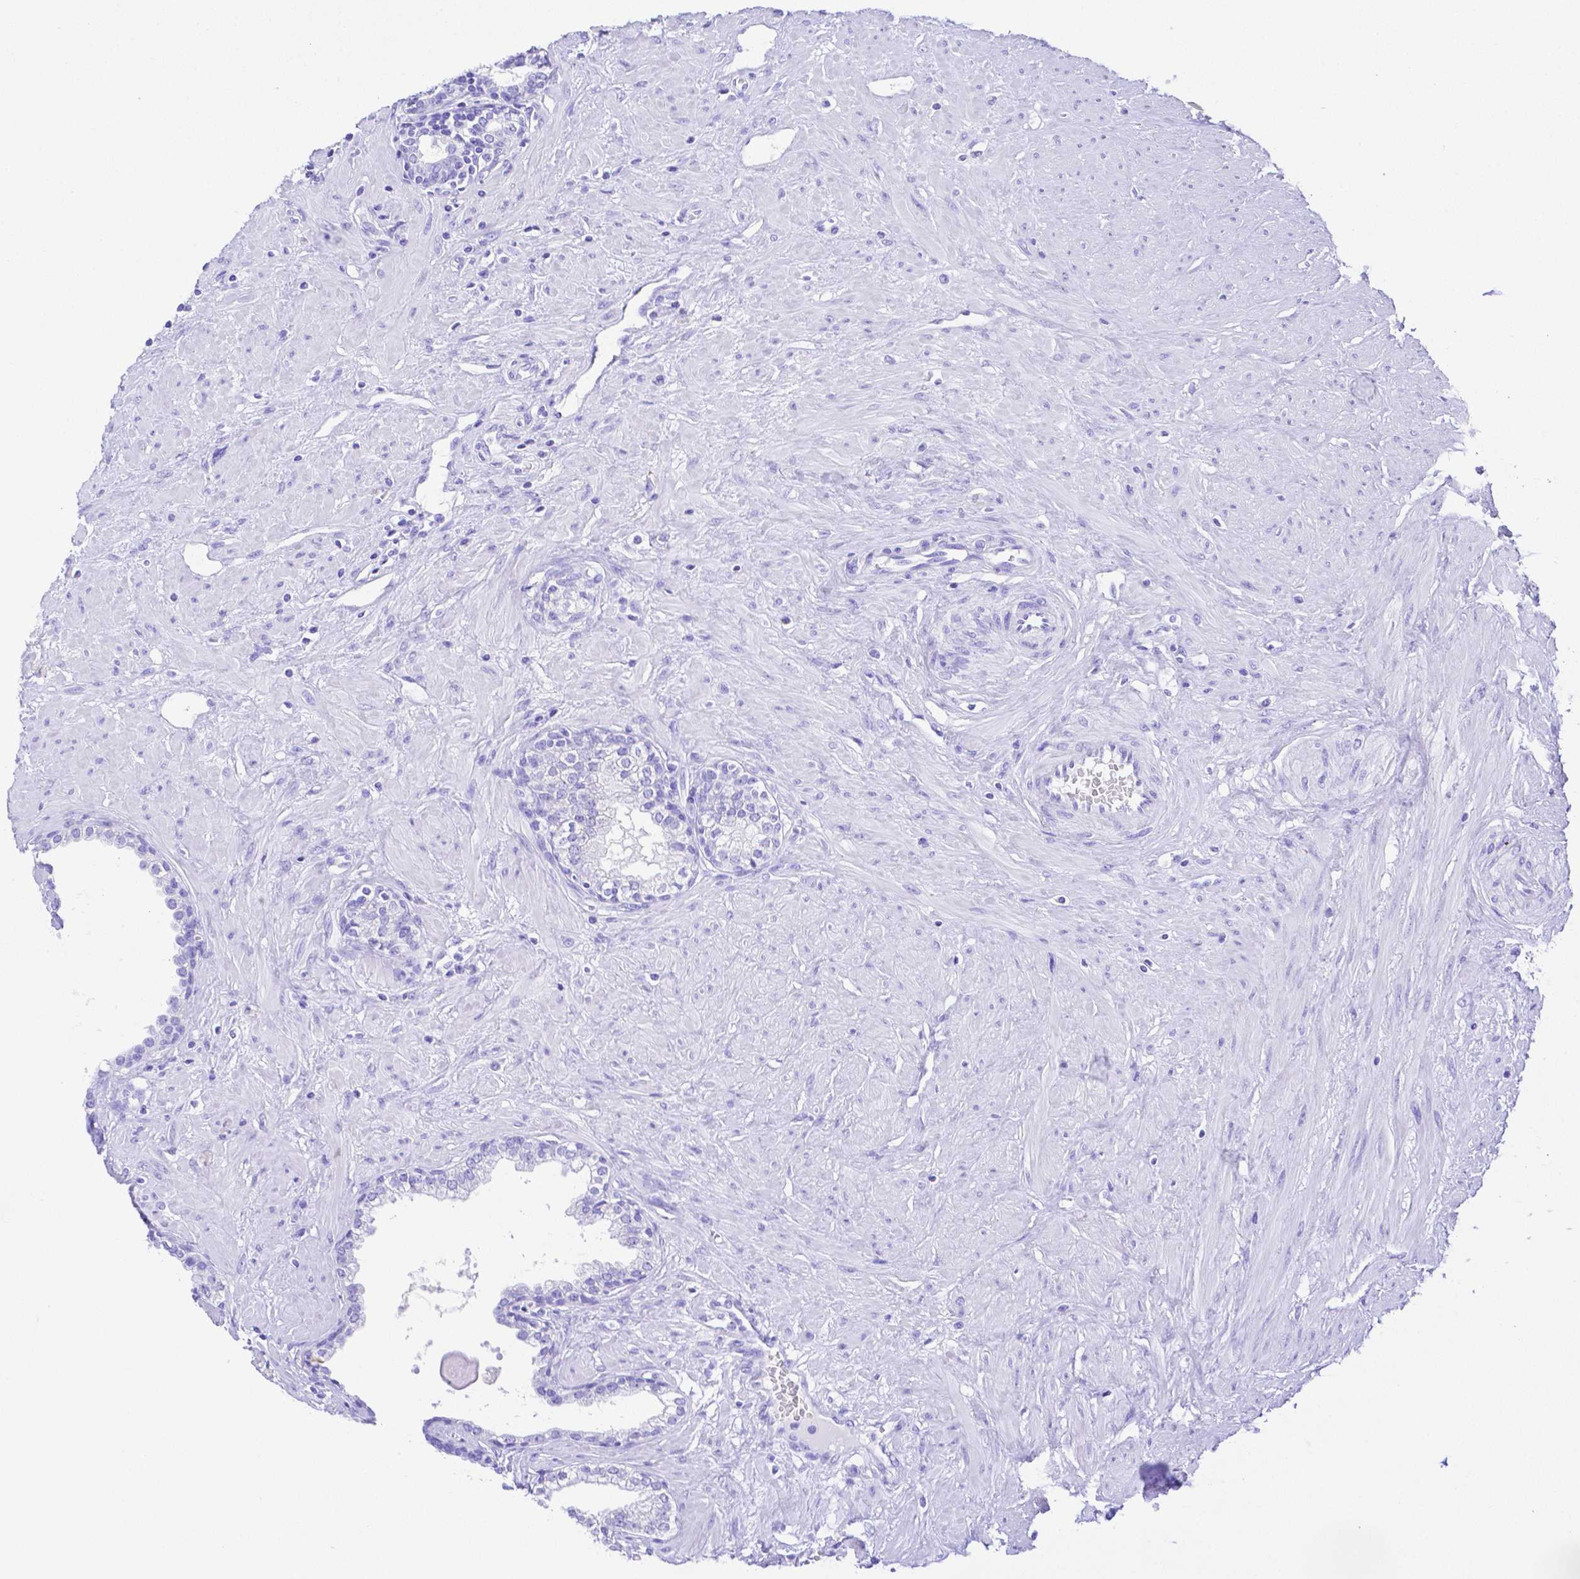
{"staining": {"intensity": "negative", "quantity": "none", "location": "none"}, "tissue": "prostate", "cell_type": "Glandular cells", "image_type": "normal", "snomed": [{"axis": "morphology", "description": "Normal tissue, NOS"}, {"axis": "topography", "description": "Prostate"}], "caption": "Immunohistochemistry (IHC) of benign prostate displays no expression in glandular cells.", "gene": "SMR3A", "patient": {"sex": "male", "age": 55}}